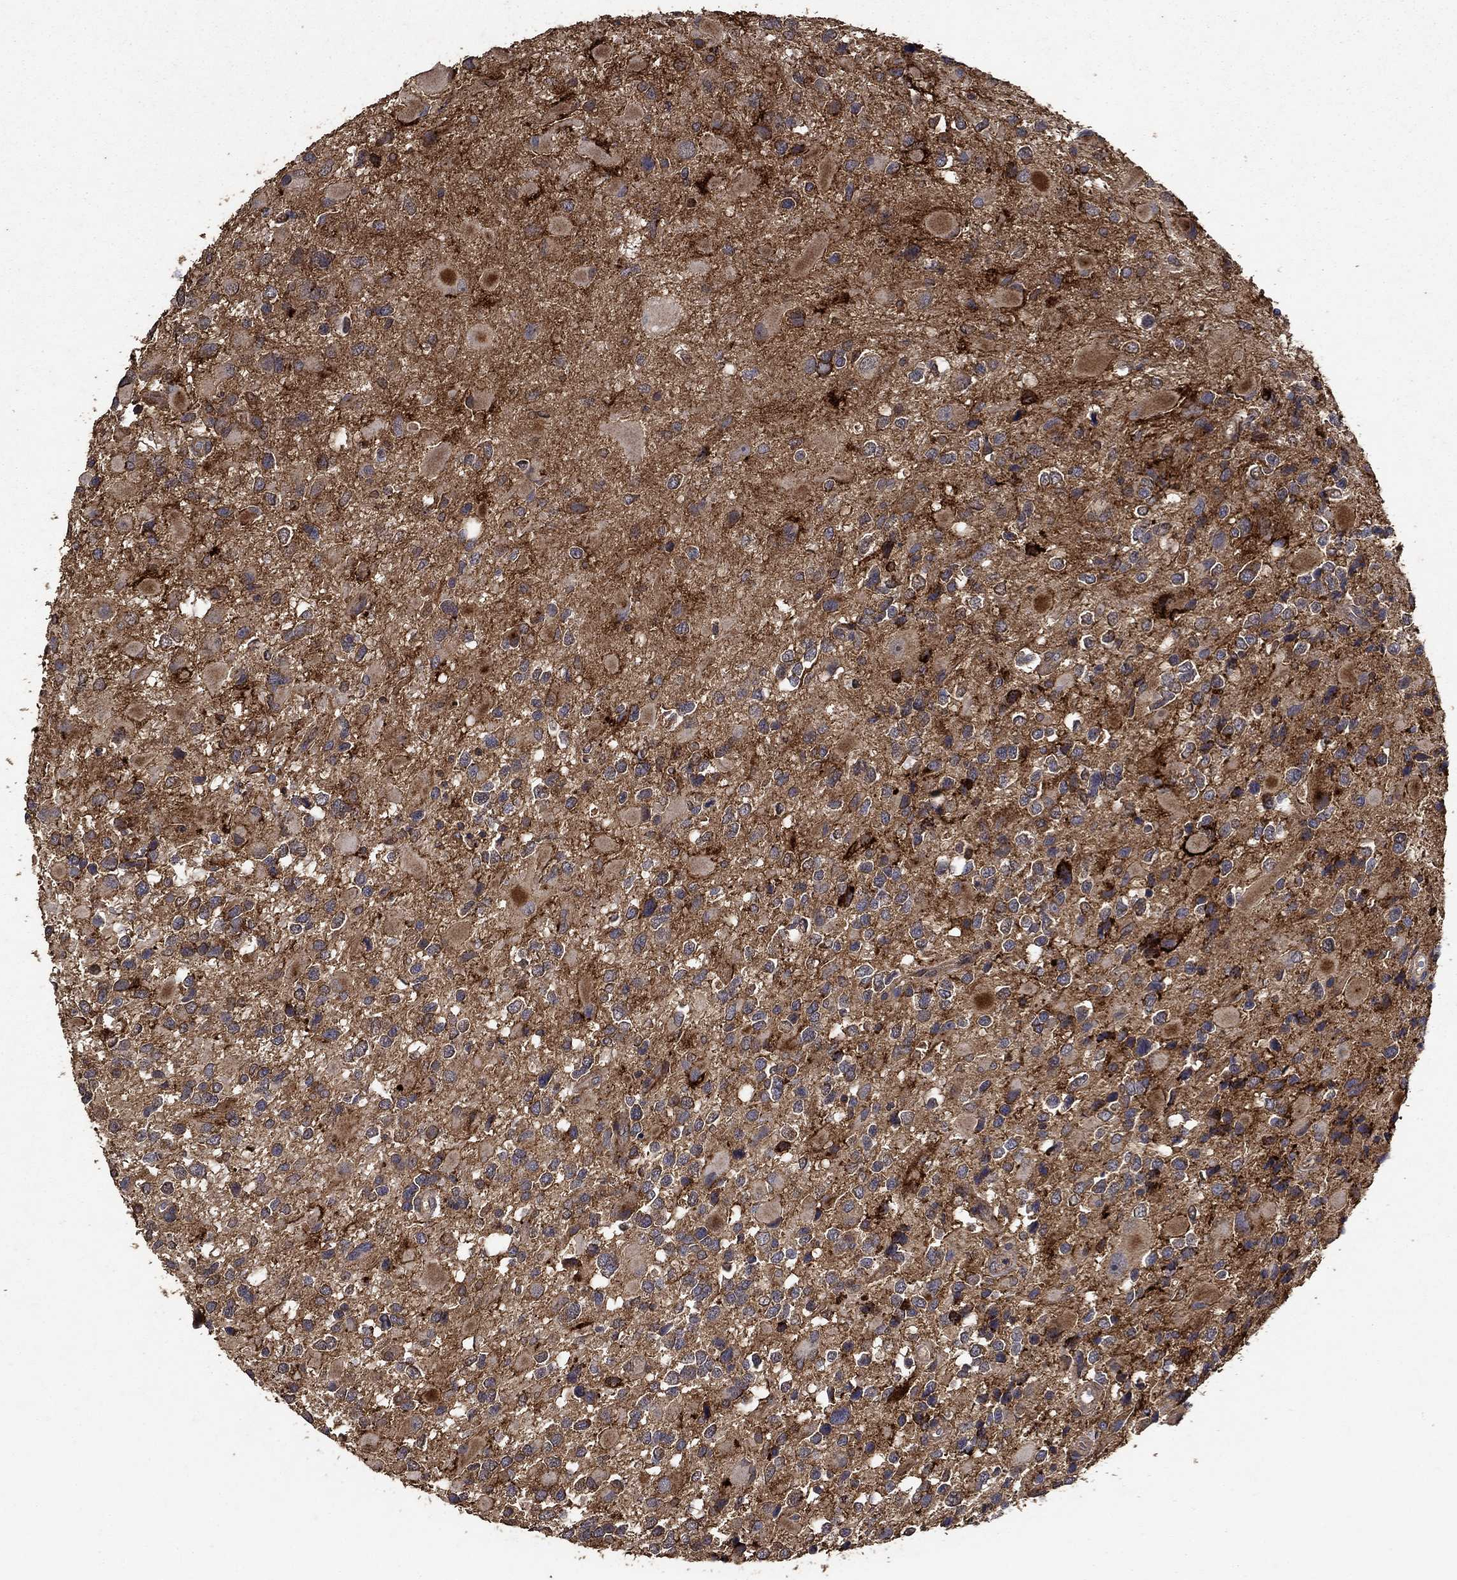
{"staining": {"intensity": "strong", "quantity": ">75%", "location": "cytoplasmic/membranous"}, "tissue": "glioma", "cell_type": "Tumor cells", "image_type": "cancer", "snomed": [{"axis": "morphology", "description": "Glioma, malignant, Low grade"}, {"axis": "topography", "description": "Brain"}], "caption": "IHC histopathology image of low-grade glioma (malignant) stained for a protein (brown), which displays high levels of strong cytoplasmic/membranous staining in approximately >75% of tumor cells.", "gene": "IFRD1", "patient": {"sex": "female", "age": 32}}